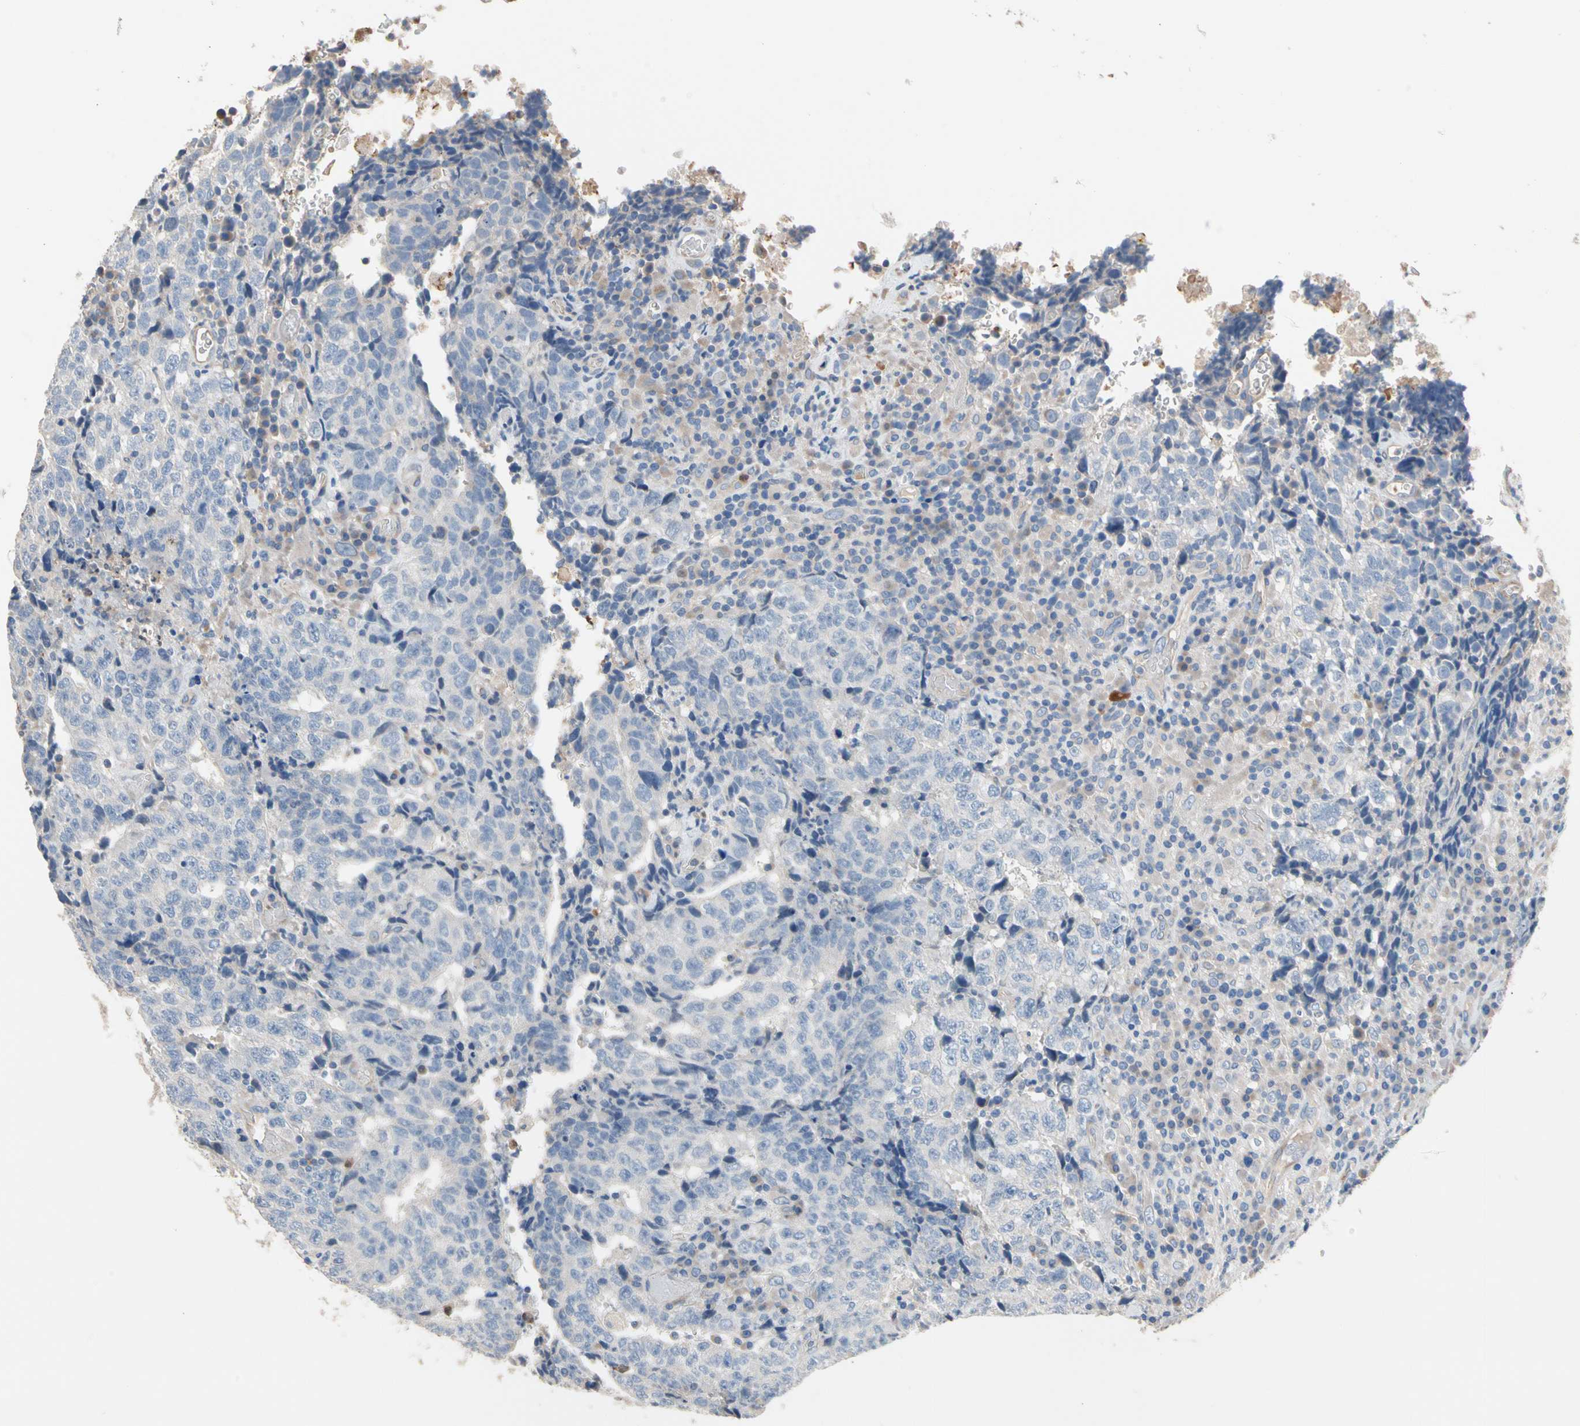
{"staining": {"intensity": "negative", "quantity": "none", "location": "none"}, "tissue": "testis cancer", "cell_type": "Tumor cells", "image_type": "cancer", "snomed": [{"axis": "morphology", "description": "Necrosis, NOS"}, {"axis": "morphology", "description": "Carcinoma, Embryonal, NOS"}, {"axis": "topography", "description": "Testis"}], "caption": "Image shows no protein positivity in tumor cells of embryonal carcinoma (testis) tissue.", "gene": "BBOX1", "patient": {"sex": "male", "age": 19}}